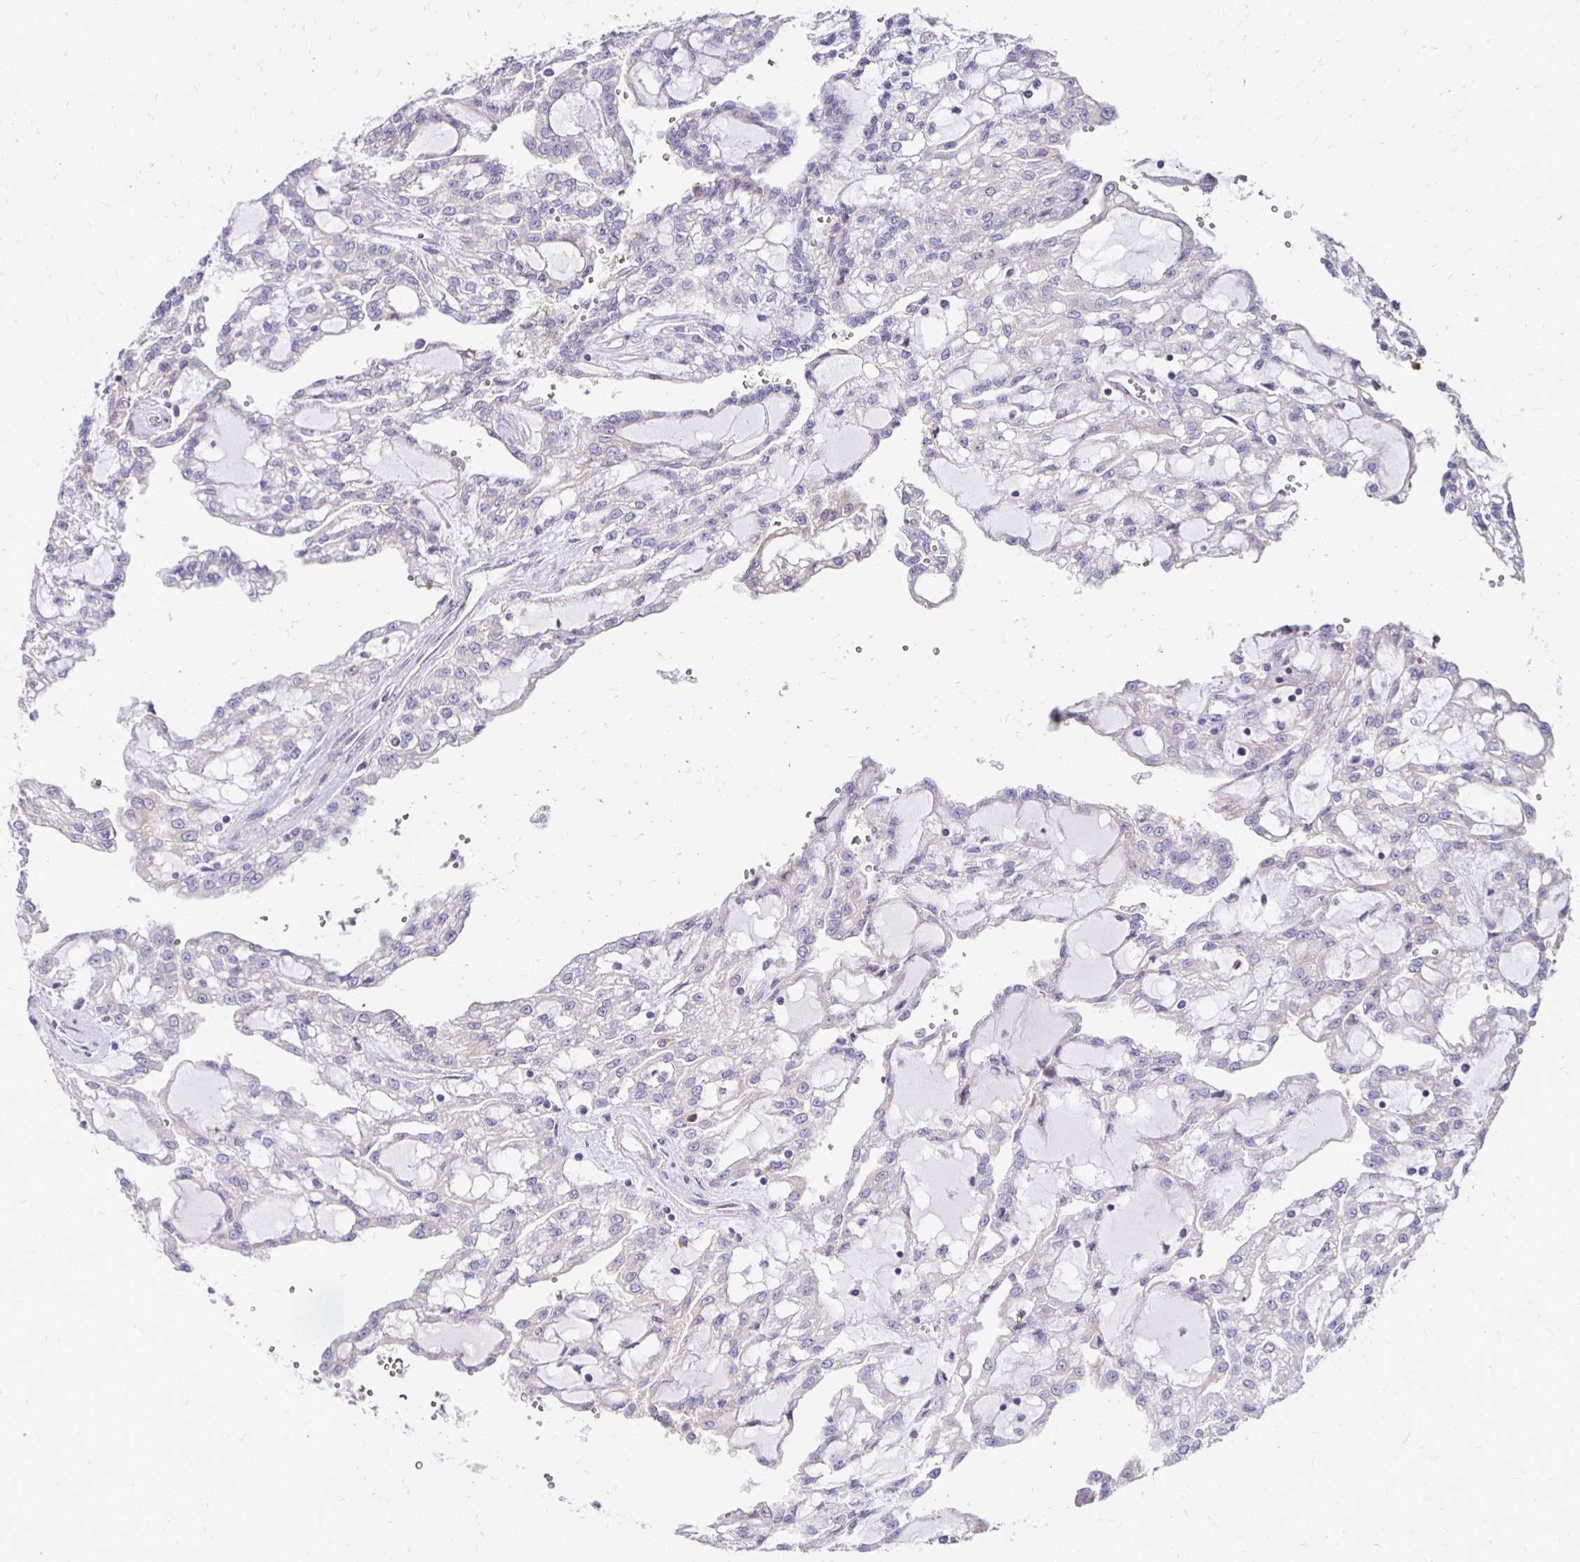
{"staining": {"intensity": "negative", "quantity": "none", "location": "none"}, "tissue": "renal cancer", "cell_type": "Tumor cells", "image_type": "cancer", "snomed": [{"axis": "morphology", "description": "Adenocarcinoma, NOS"}, {"axis": "topography", "description": "Kidney"}], "caption": "Immunohistochemical staining of renal adenocarcinoma reveals no significant staining in tumor cells. Nuclei are stained in blue.", "gene": "AKAP6", "patient": {"sex": "male", "age": 63}}